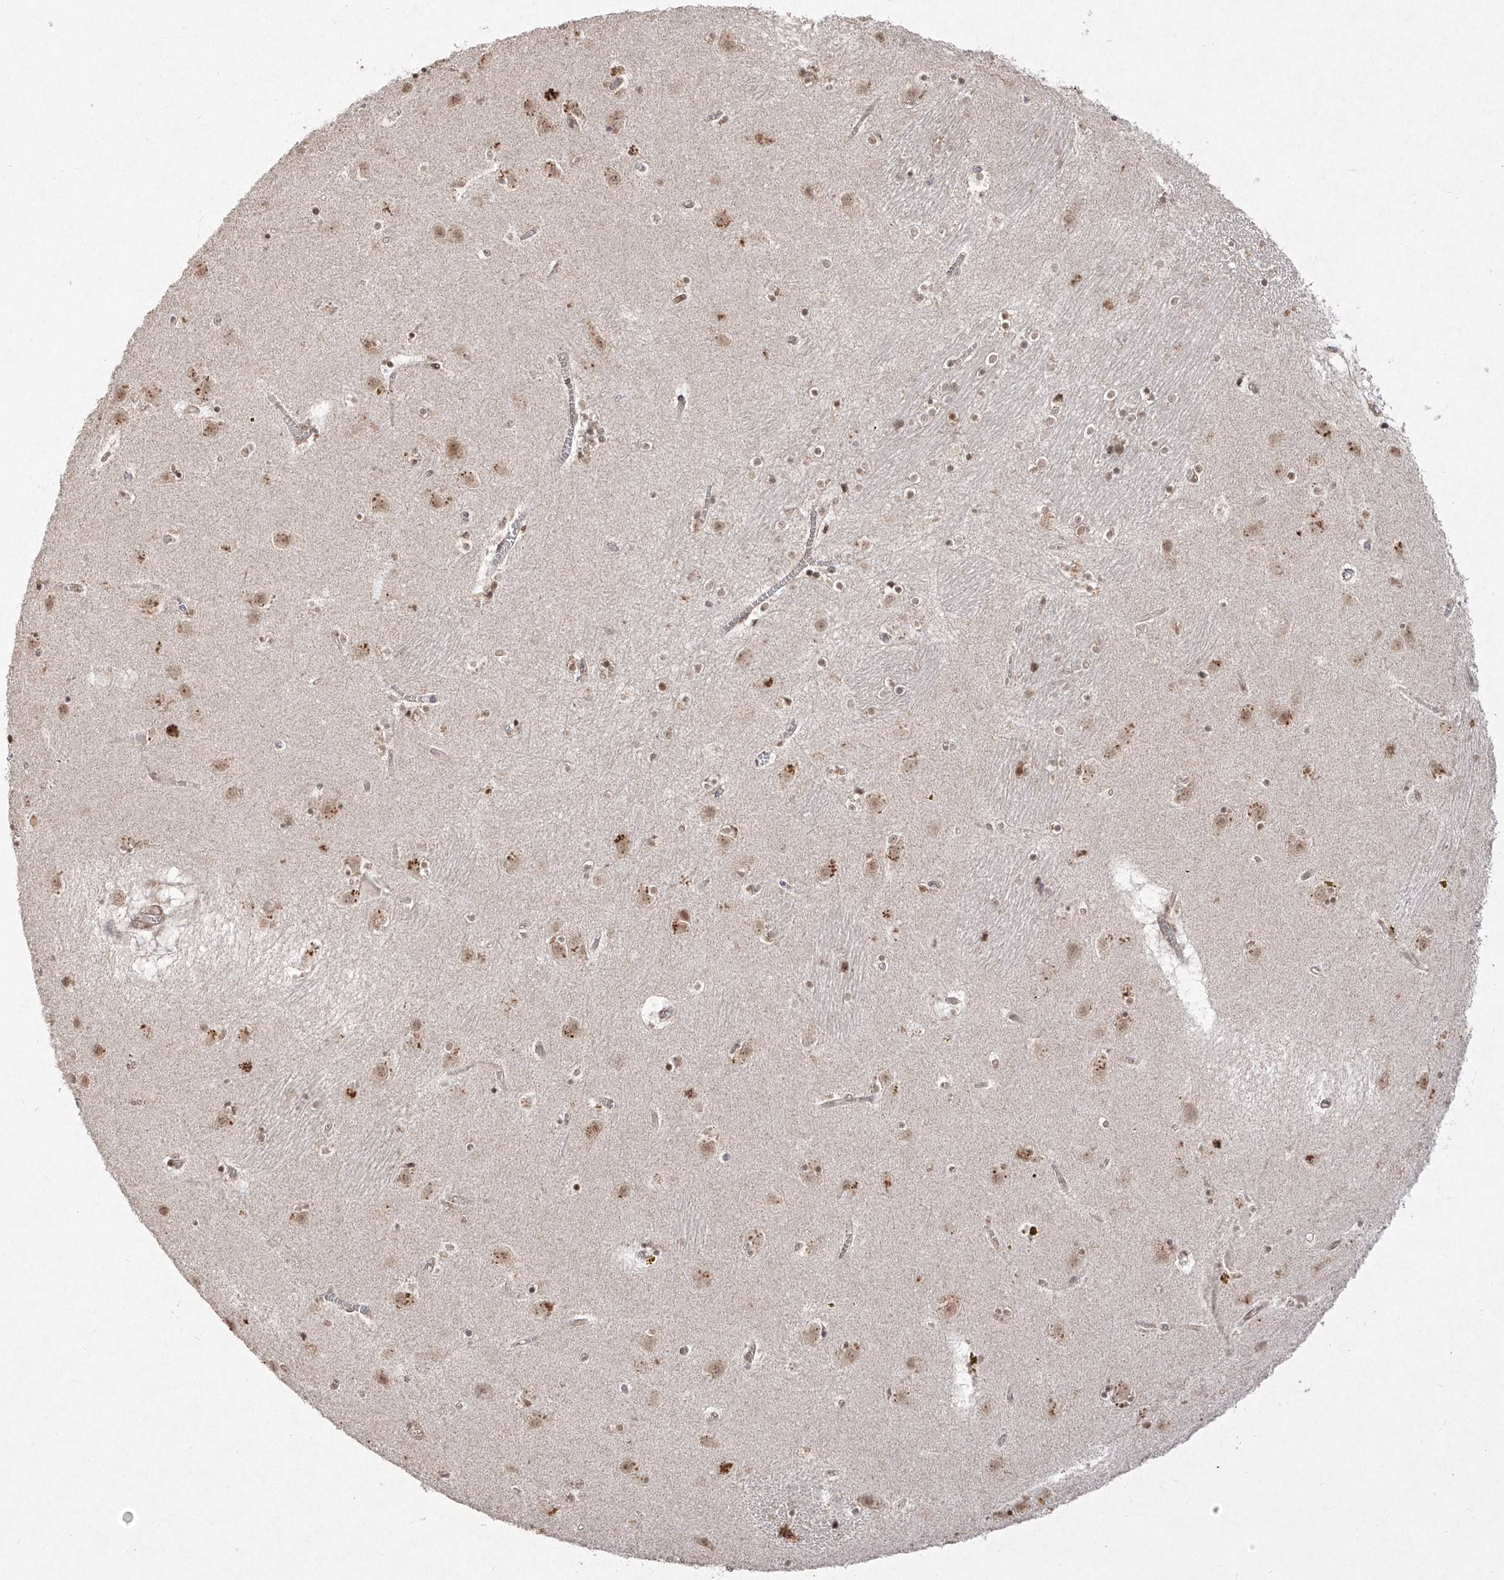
{"staining": {"intensity": "moderate", "quantity": "25%-75%", "location": "nuclear"}, "tissue": "caudate", "cell_type": "Glial cells", "image_type": "normal", "snomed": [{"axis": "morphology", "description": "Normal tissue, NOS"}, {"axis": "topography", "description": "Lateral ventricle wall"}], "caption": "This is a histology image of immunohistochemistry (IHC) staining of unremarkable caudate, which shows moderate positivity in the nuclear of glial cells.", "gene": "SNRNP27", "patient": {"sex": "male", "age": 70}}